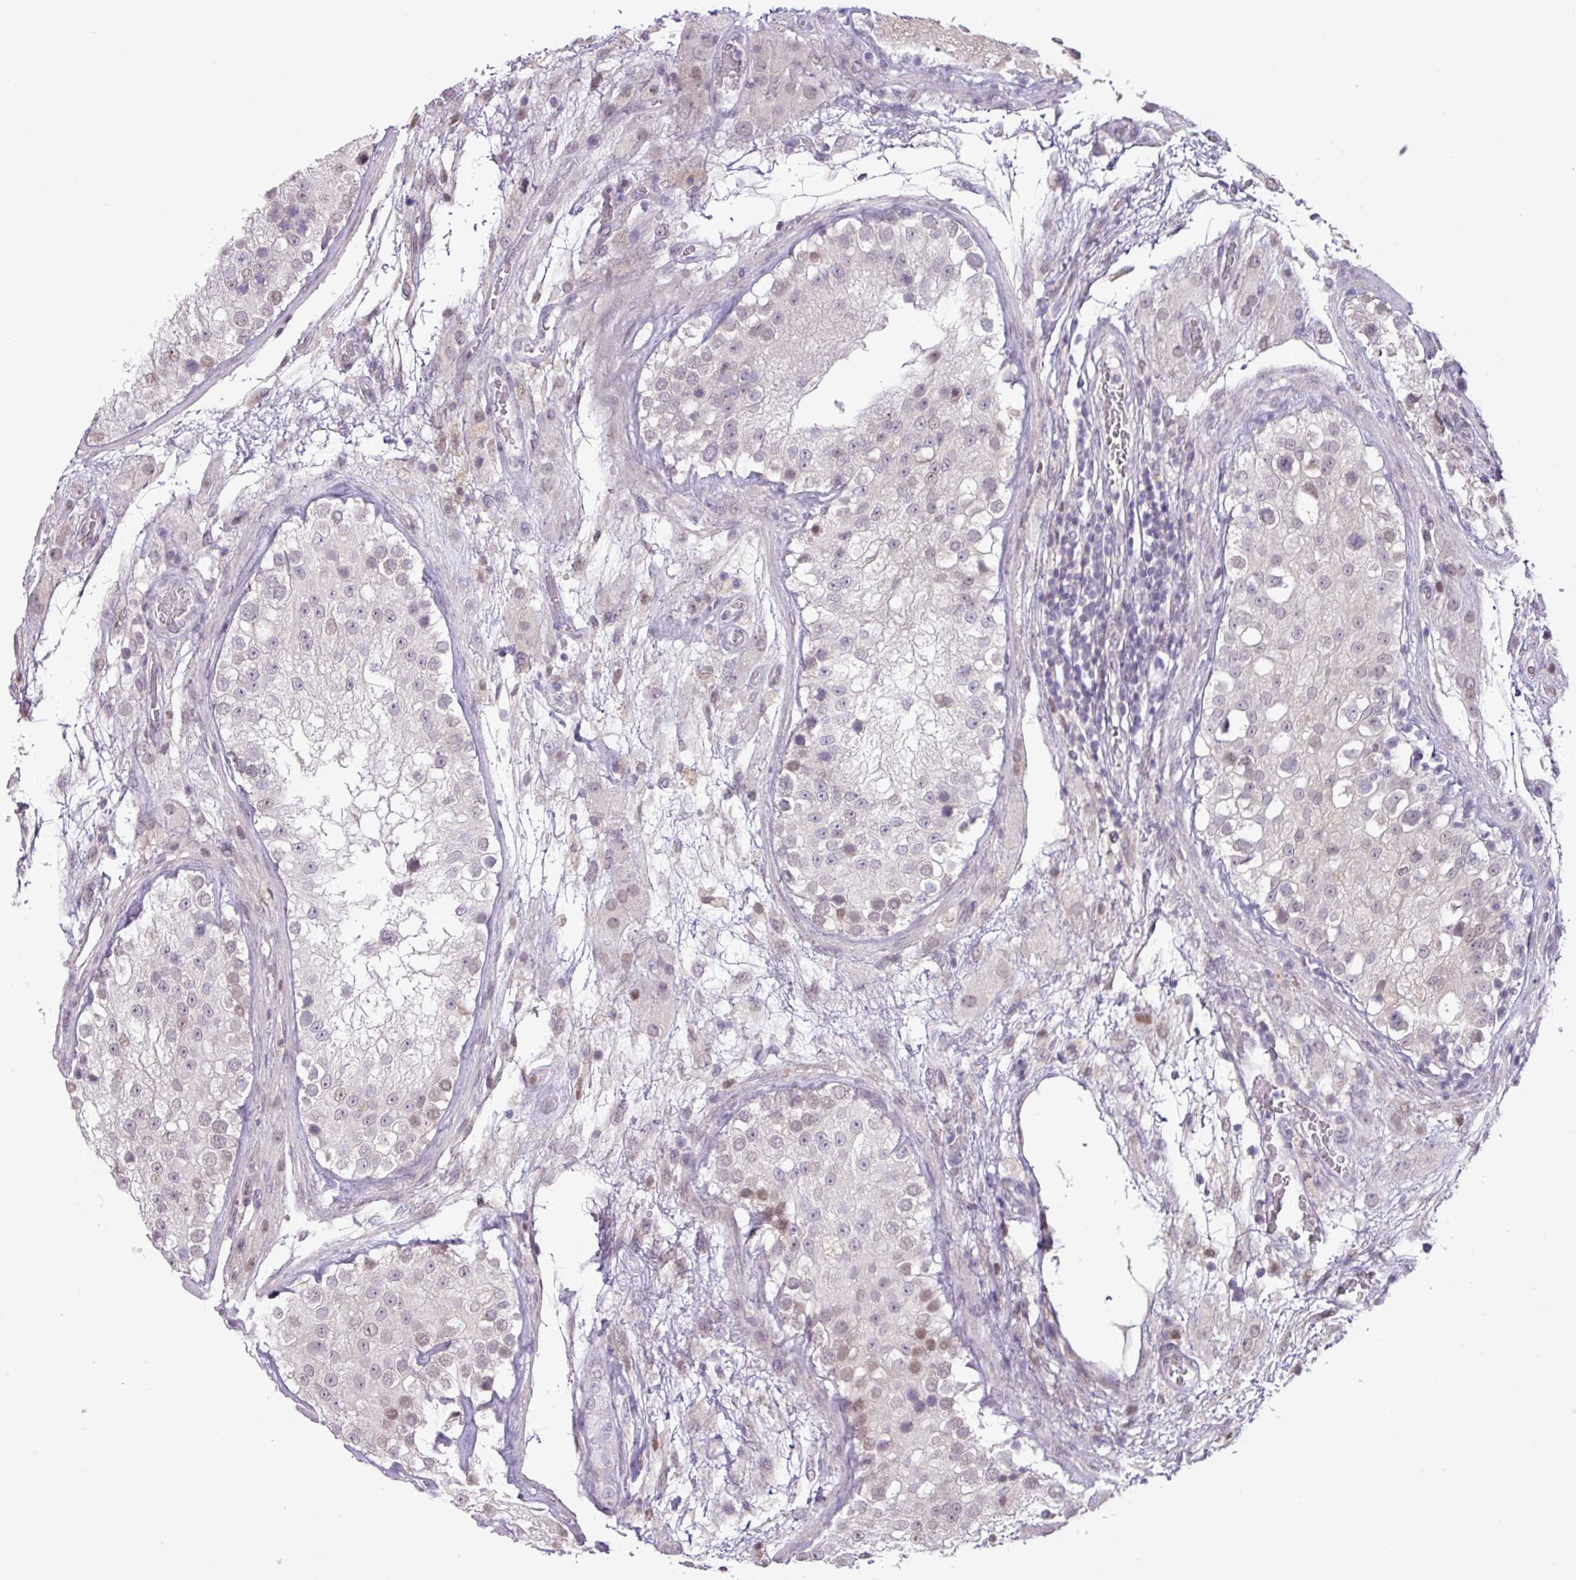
{"staining": {"intensity": "moderate", "quantity": "<25%", "location": "nuclear"}, "tissue": "testis", "cell_type": "Cells in seminiferous ducts", "image_type": "normal", "snomed": [{"axis": "morphology", "description": "Normal tissue, NOS"}, {"axis": "topography", "description": "Testis"}], "caption": "Immunohistochemical staining of benign testis exhibits moderate nuclear protein expression in approximately <25% of cells in seminiferous ducts. Using DAB (3,3'-diaminobenzidine) (brown) and hematoxylin (blue) stains, captured at high magnification using brightfield microscopy.", "gene": "ANKRD13B", "patient": {"sex": "male", "age": 26}}